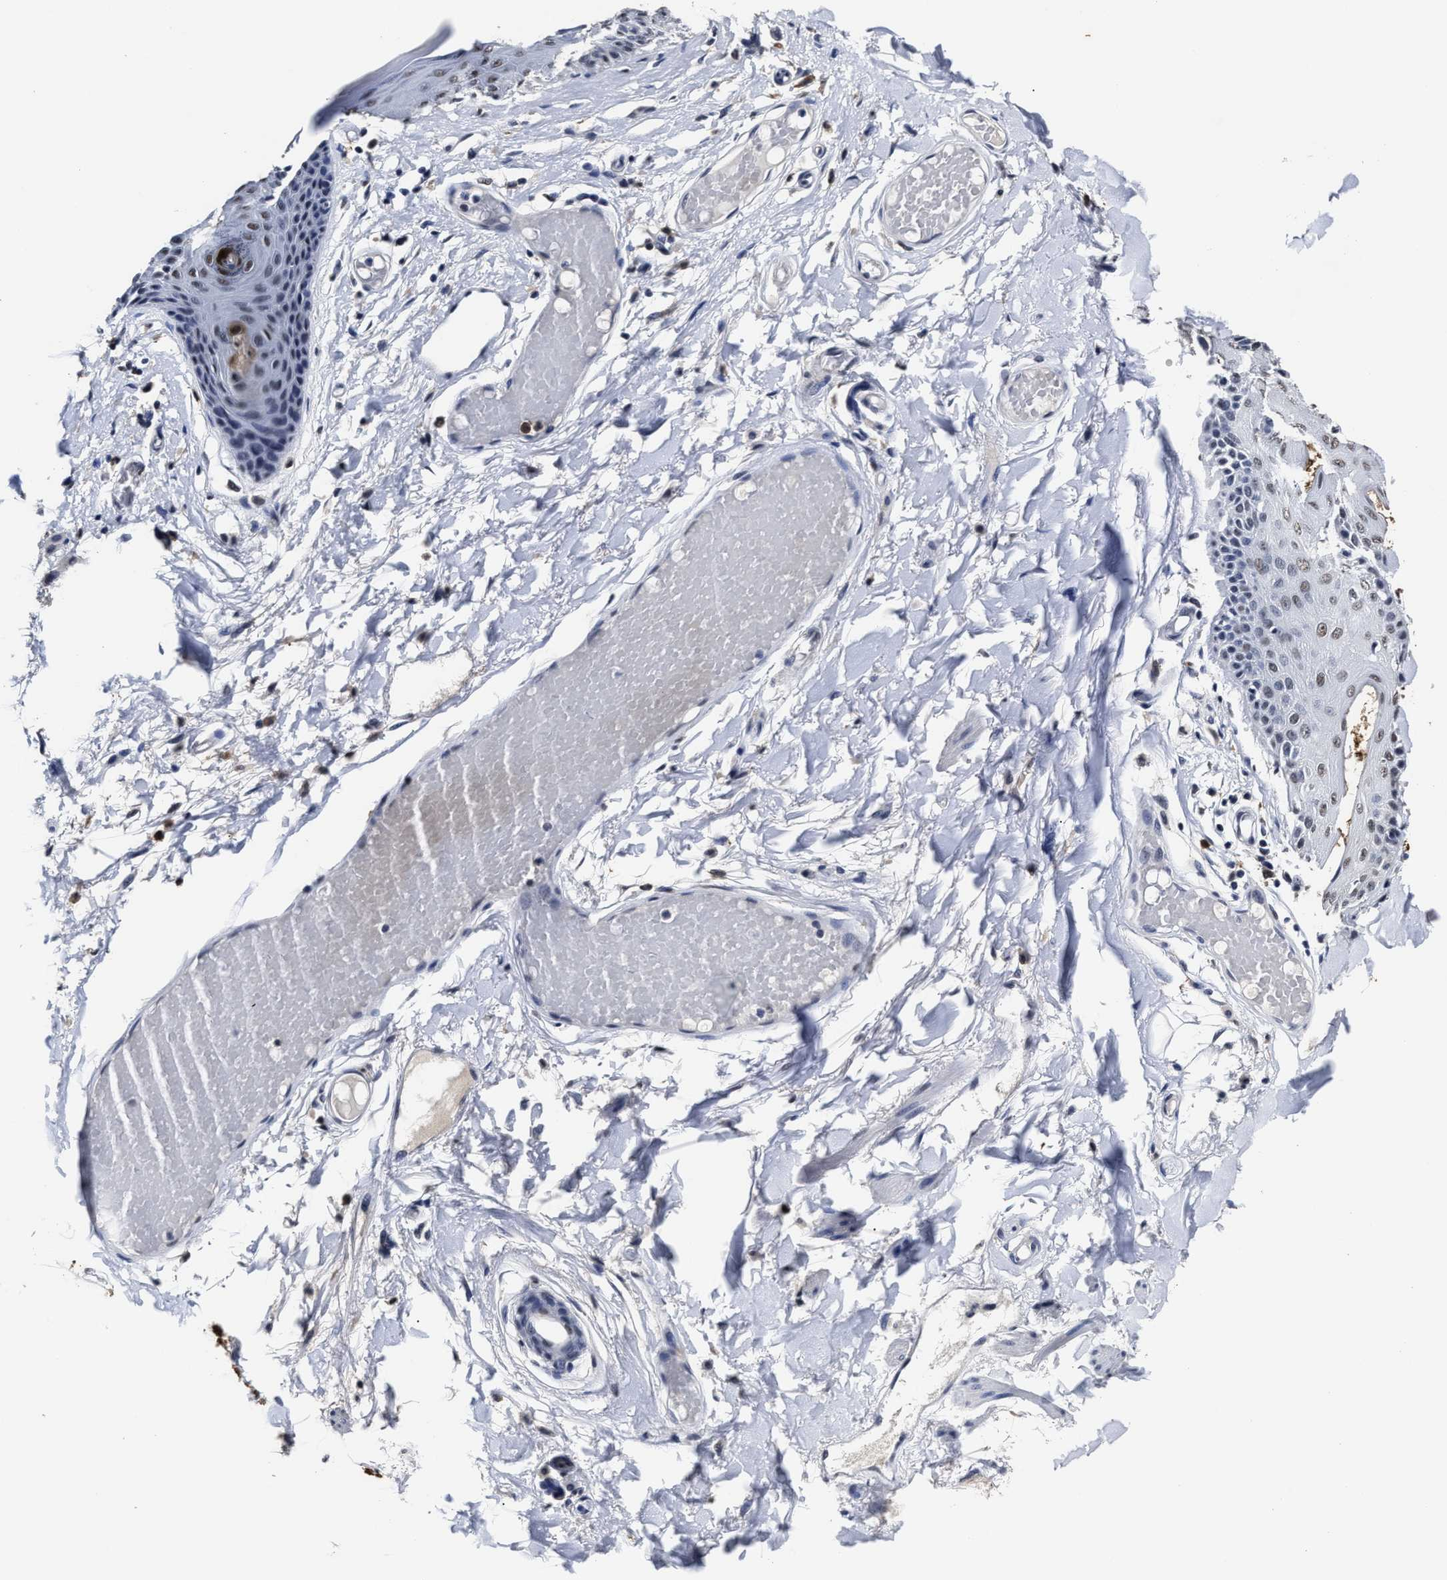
{"staining": {"intensity": "weak", "quantity": "<25%", "location": "cytoplasmic/membranous,nuclear"}, "tissue": "skin", "cell_type": "Epidermal cells", "image_type": "normal", "snomed": [{"axis": "morphology", "description": "Normal tissue, NOS"}, {"axis": "topography", "description": "Vulva"}], "caption": "Unremarkable skin was stained to show a protein in brown. There is no significant positivity in epidermal cells. Brightfield microscopy of IHC stained with DAB (3,3'-diaminobenzidine) (brown) and hematoxylin (blue), captured at high magnification.", "gene": "PRPF4B", "patient": {"sex": "female", "age": 73}}